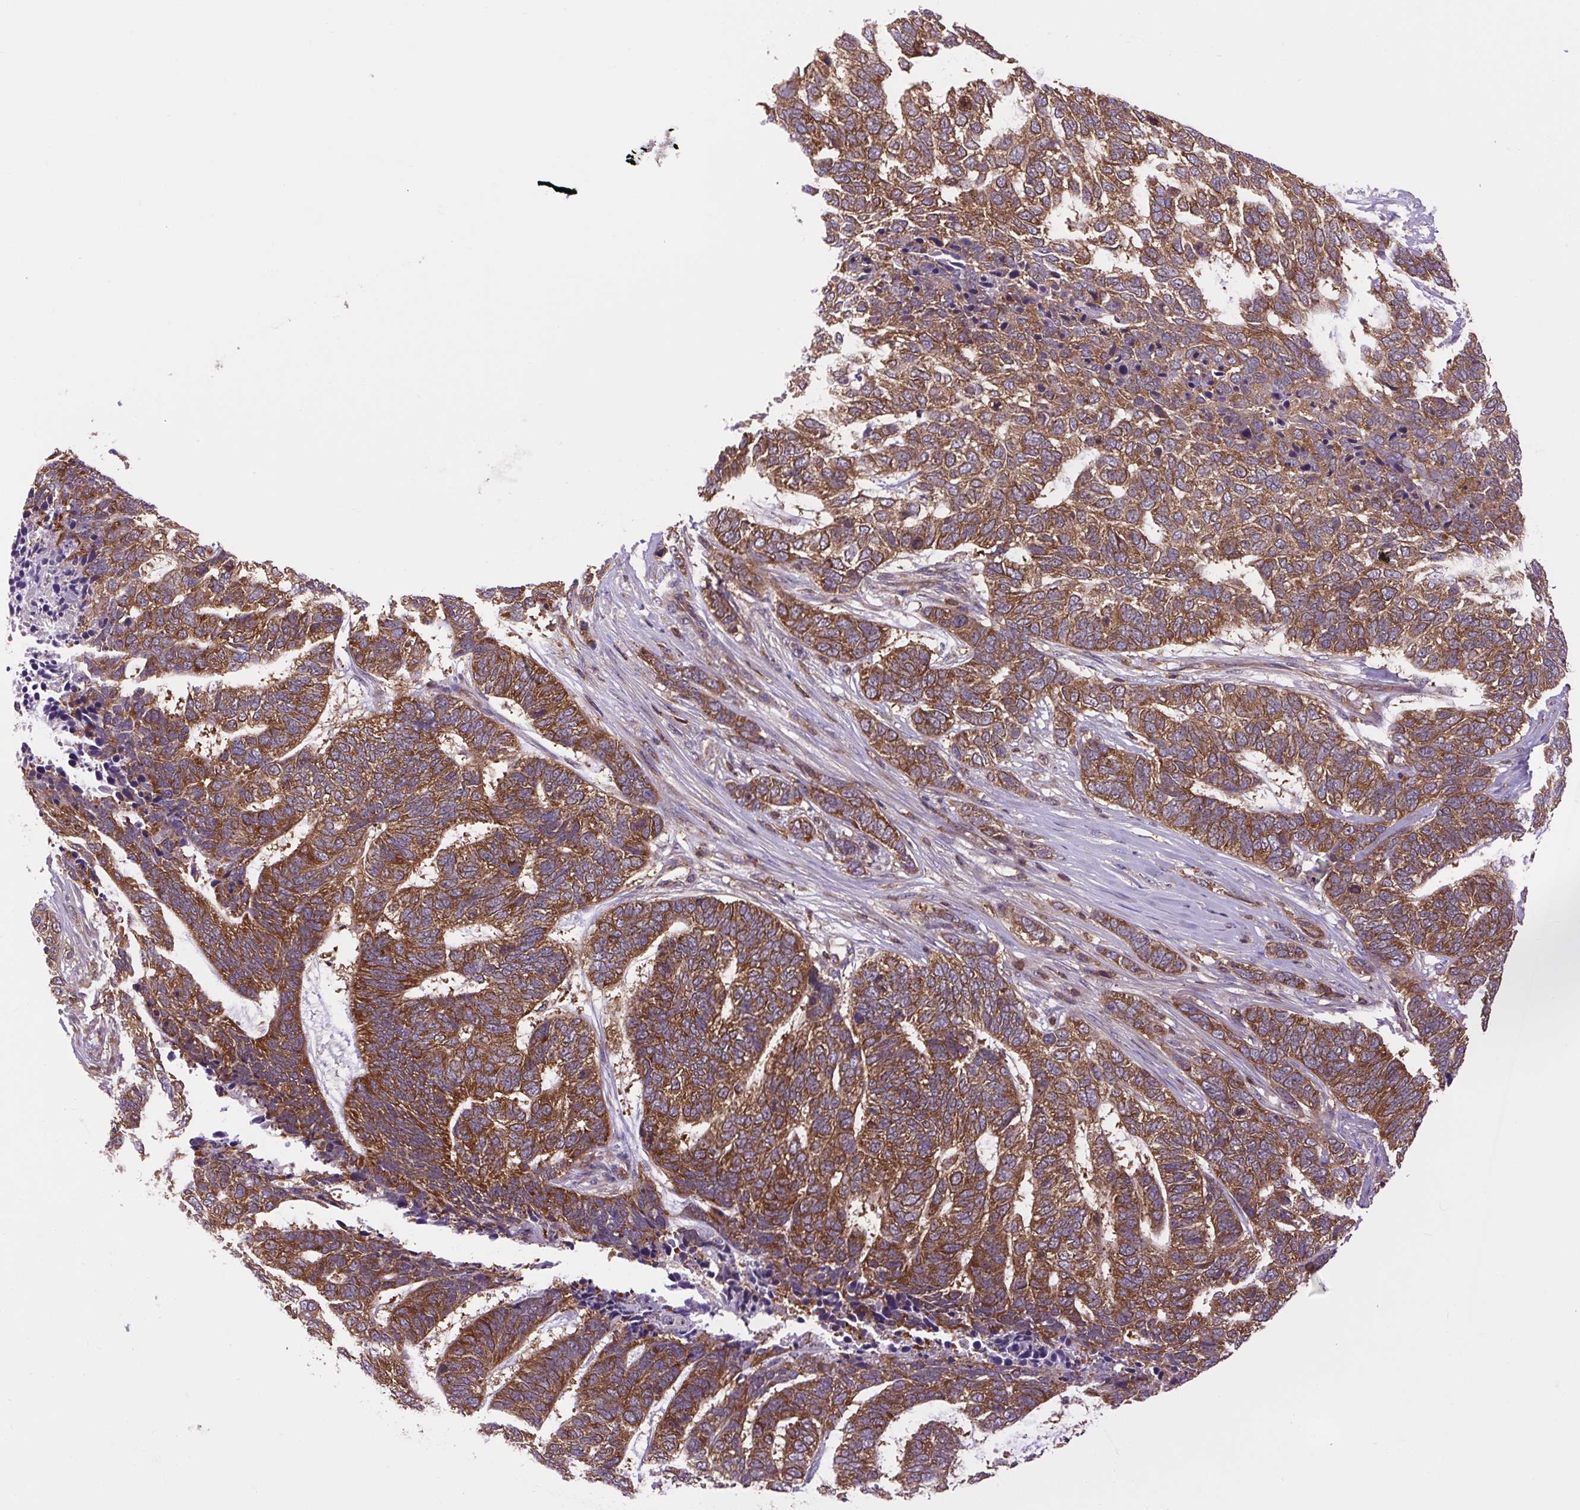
{"staining": {"intensity": "strong", "quantity": ">75%", "location": "cytoplasmic/membranous"}, "tissue": "skin cancer", "cell_type": "Tumor cells", "image_type": "cancer", "snomed": [{"axis": "morphology", "description": "Basal cell carcinoma"}, {"axis": "topography", "description": "Skin"}], "caption": "Skin basal cell carcinoma was stained to show a protein in brown. There is high levels of strong cytoplasmic/membranous staining in approximately >75% of tumor cells.", "gene": "PLCG1", "patient": {"sex": "female", "age": 65}}